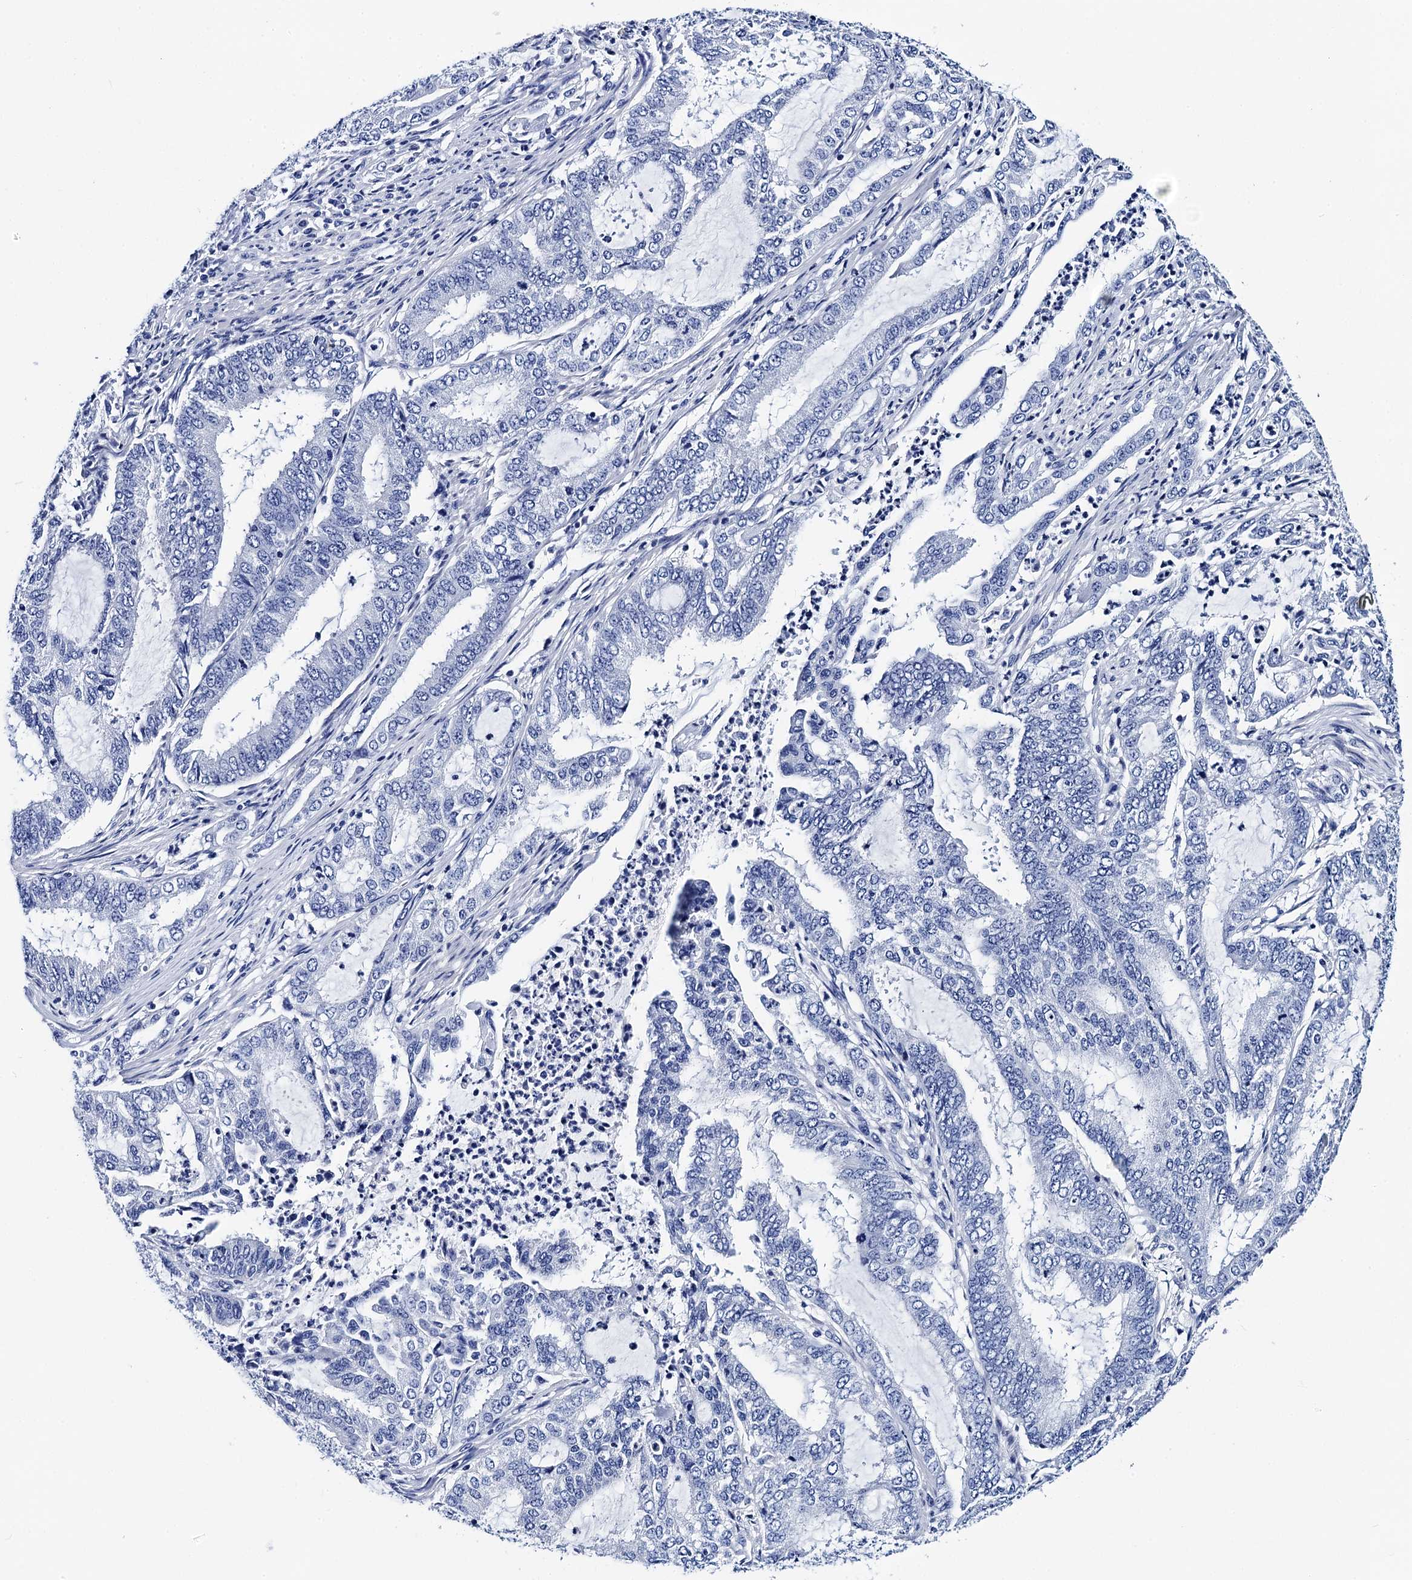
{"staining": {"intensity": "negative", "quantity": "none", "location": "none"}, "tissue": "endometrial cancer", "cell_type": "Tumor cells", "image_type": "cancer", "snomed": [{"axis": "morphology", "description": "Adenocarcinoma, NOS"}, {"axis": "topography", "description": "Endometrium"}], "caption": "A high-resolution histopathology image shows IHC staining of endometrial cancer (adenocarcinoma), which exhibits no significant positivity in tumor cells.", "gene": "MYBPC3", "patient": {"sex": "female", "age": 51}}